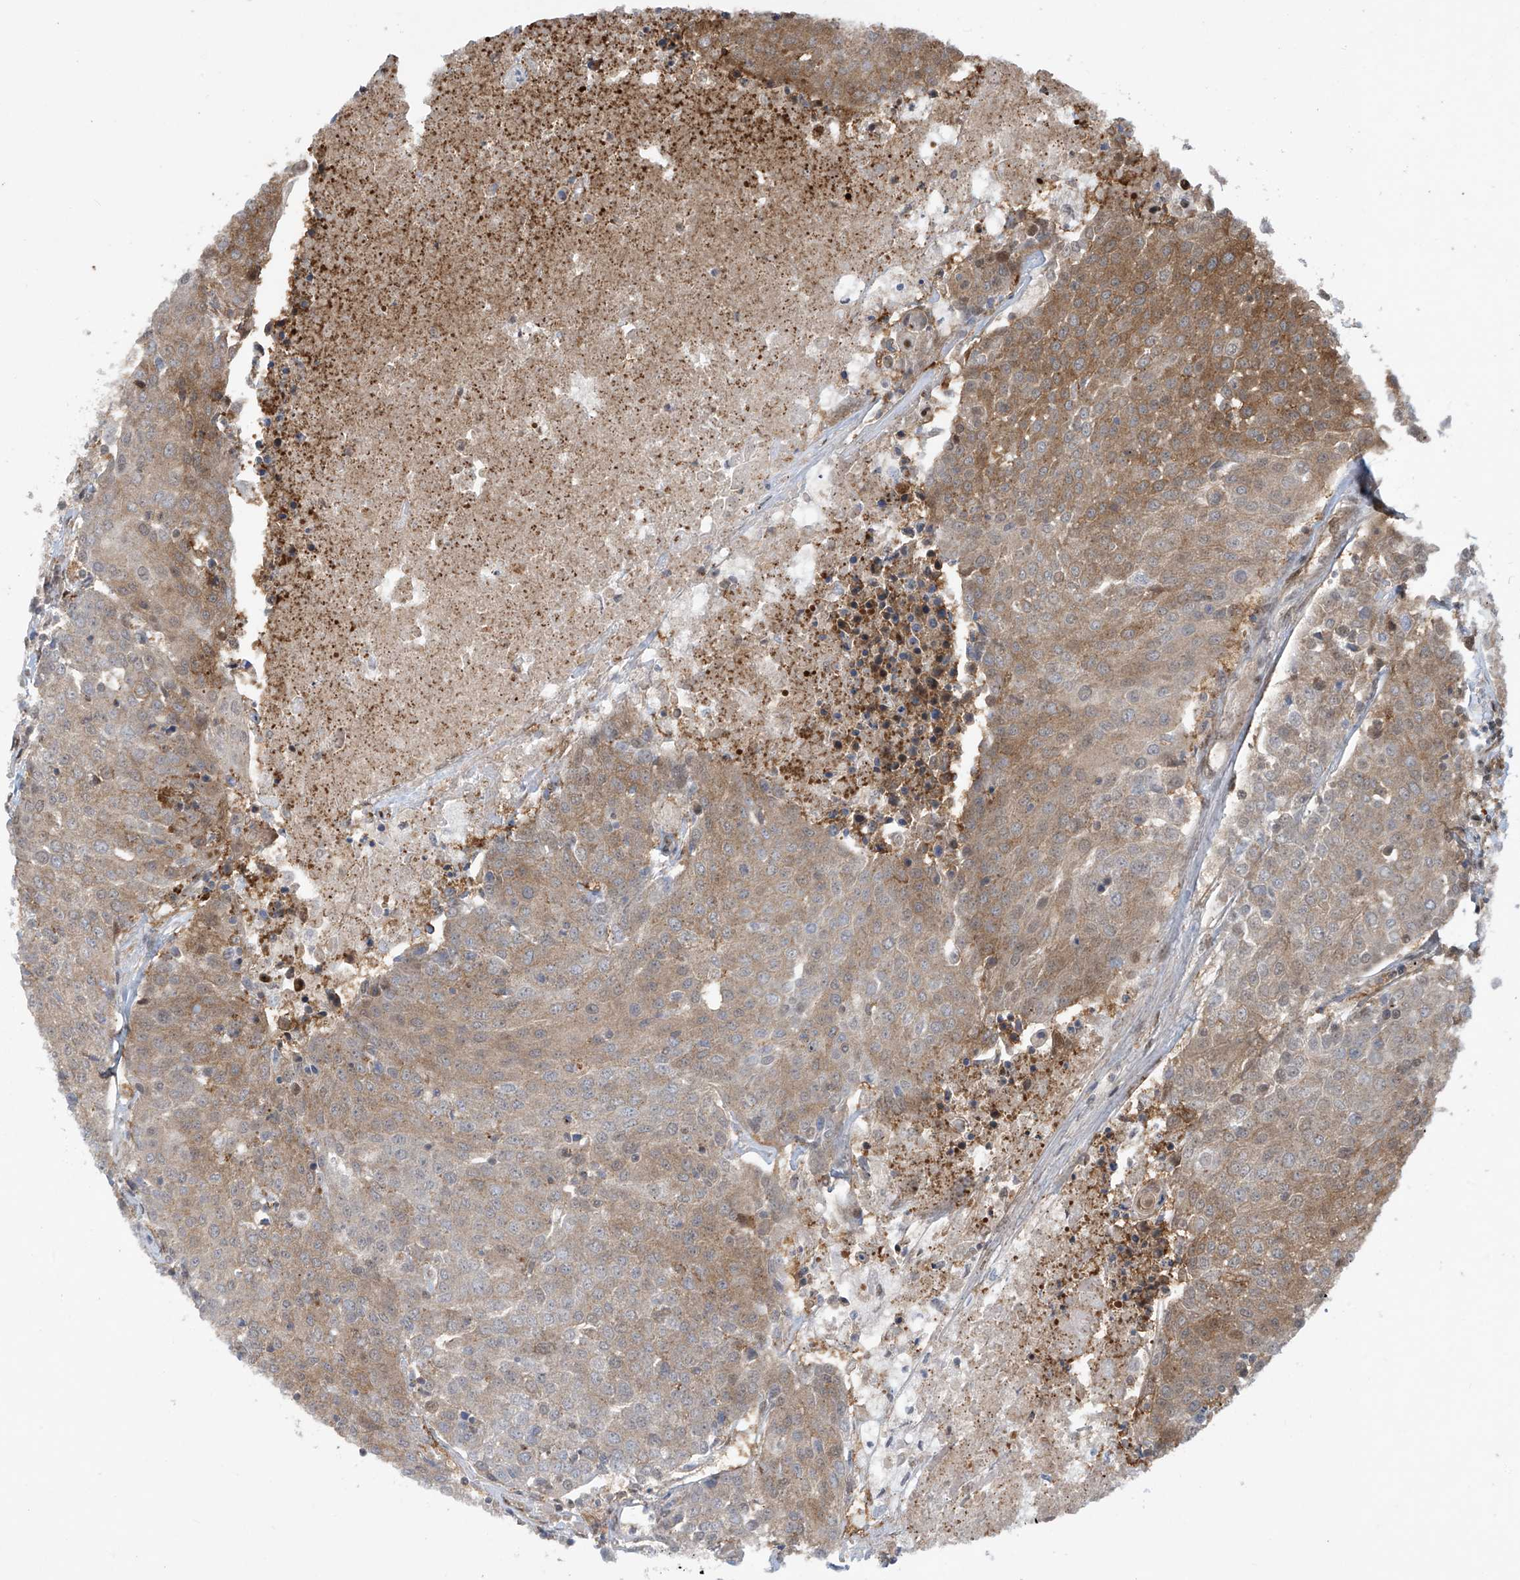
{"staining": {"intensity": "moderate", "quantity": ">75%", "location": "cytoplasmic/membranous"}, "tissue": "urothelial cancer", "cell_type": "Tumor cells", "image_type": "cancer", "snomed": [{"axis": "morphology", "description": "Urothelial carcinoma, High grade"}, {"axis": "topography", "description": "Urinary bladder"}], "caption": "Immunohistochemical staining of urothelial cancer displays medium levels of moderate cytoplasmic/membranous protein staining in approximately >75% of tumor cells.", "gene": "LAGE3", "patient": {"sex": "female", "age": 85}}